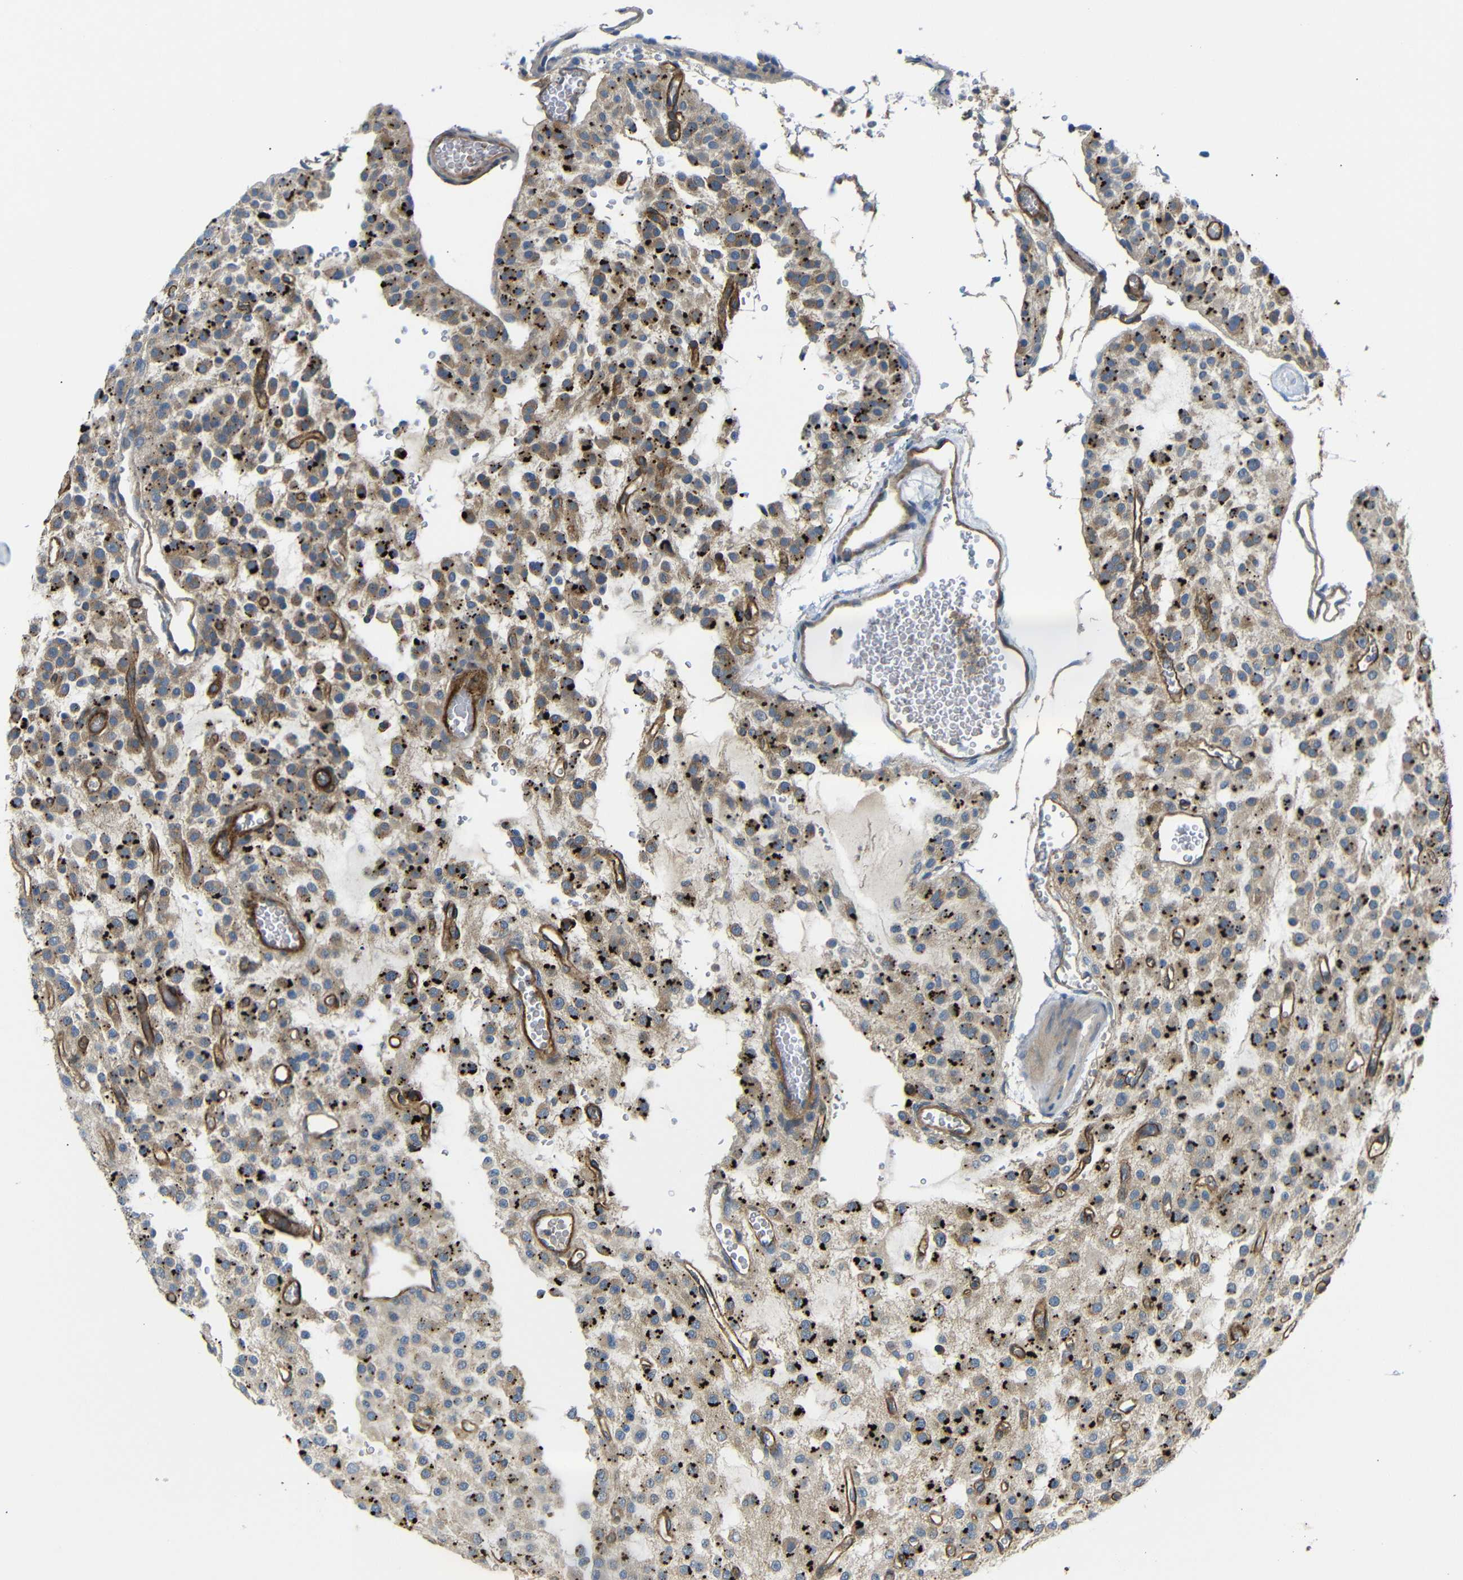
{"staining": {"intensity": "strong", "quantity": "25%-75%", "location": "cytoplasmic/membranous"}, "tissue": "glioma", "cell_type": "Tumor cells", "image_type": "cancer", "snomed": [{"axis": "morphology", "description": "Glioma, malignant, Low grade"}, {"axis": "topography", "description": "Brain"}], "caption": "Brown immunohistochemical staining in human malignant low-grade glioma shows strong cytoplasmic/membranous staining in about 25%-75% of tumor cells.", "gene": "MYO1B", "patient": {"sex": "male", "age": 38}}